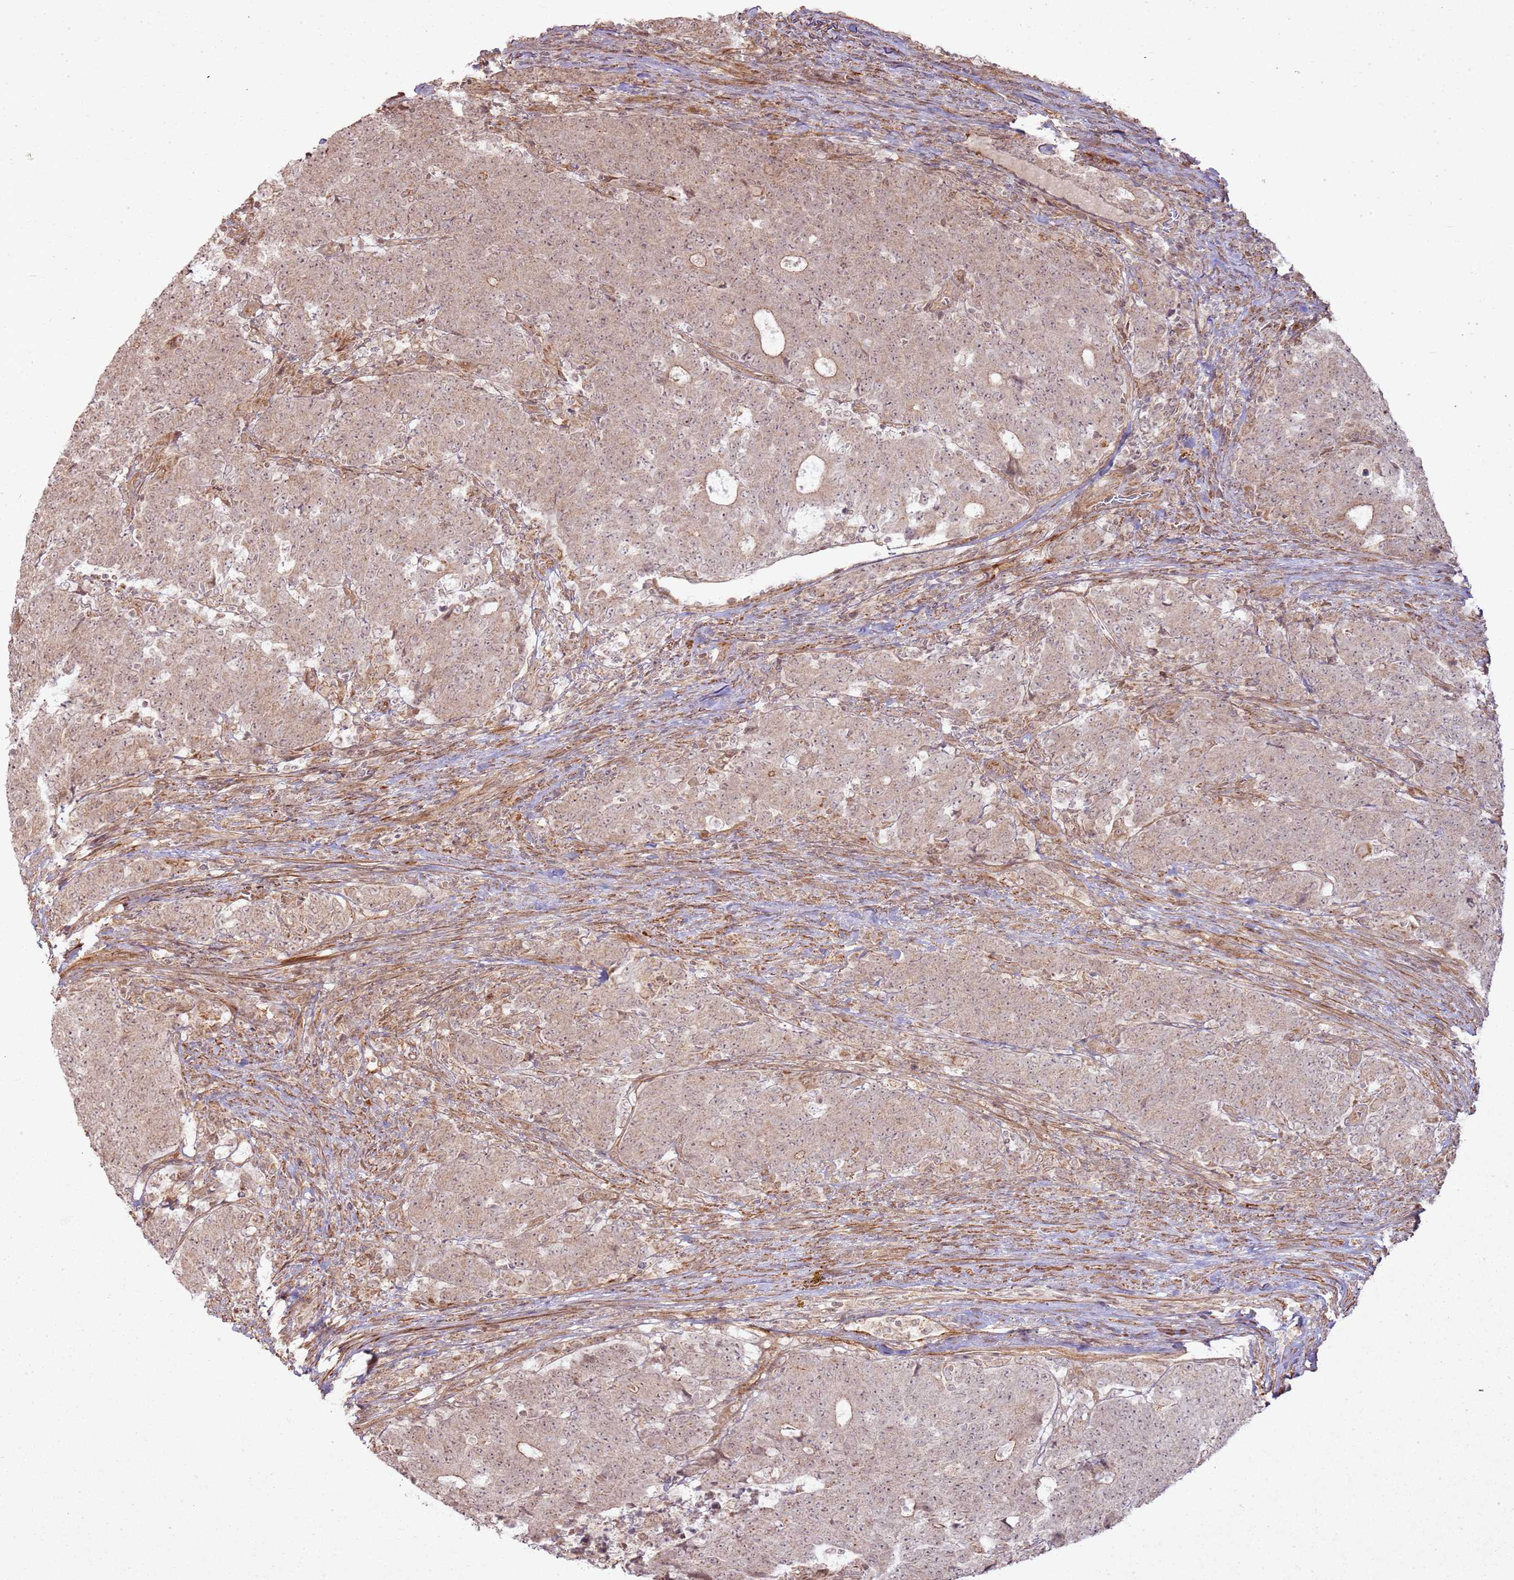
{"staining": {"intensity": "moderate", "quantity": ">75%", "location": "cytoplasmic/membranous,nuclear"}, "tissue": "colorectal cancer", "cell_type": "Tumor cells", "image_type": "cancer", "snomed": [{"axis": "morphology", "description": "Adenocarcinoma, NOS"}, {"axis": "topography", "description": "Colon"}], "caption": "Colorectal adenocarcinoma tissue demonstrates moderate cytoplasmic/membranous and nuclear positivity in approximately >75% of tumor cells, visualized by immunohistochemistry.", "gene": "ZNF623", "patient": {"sex": "female", "age": 75}}